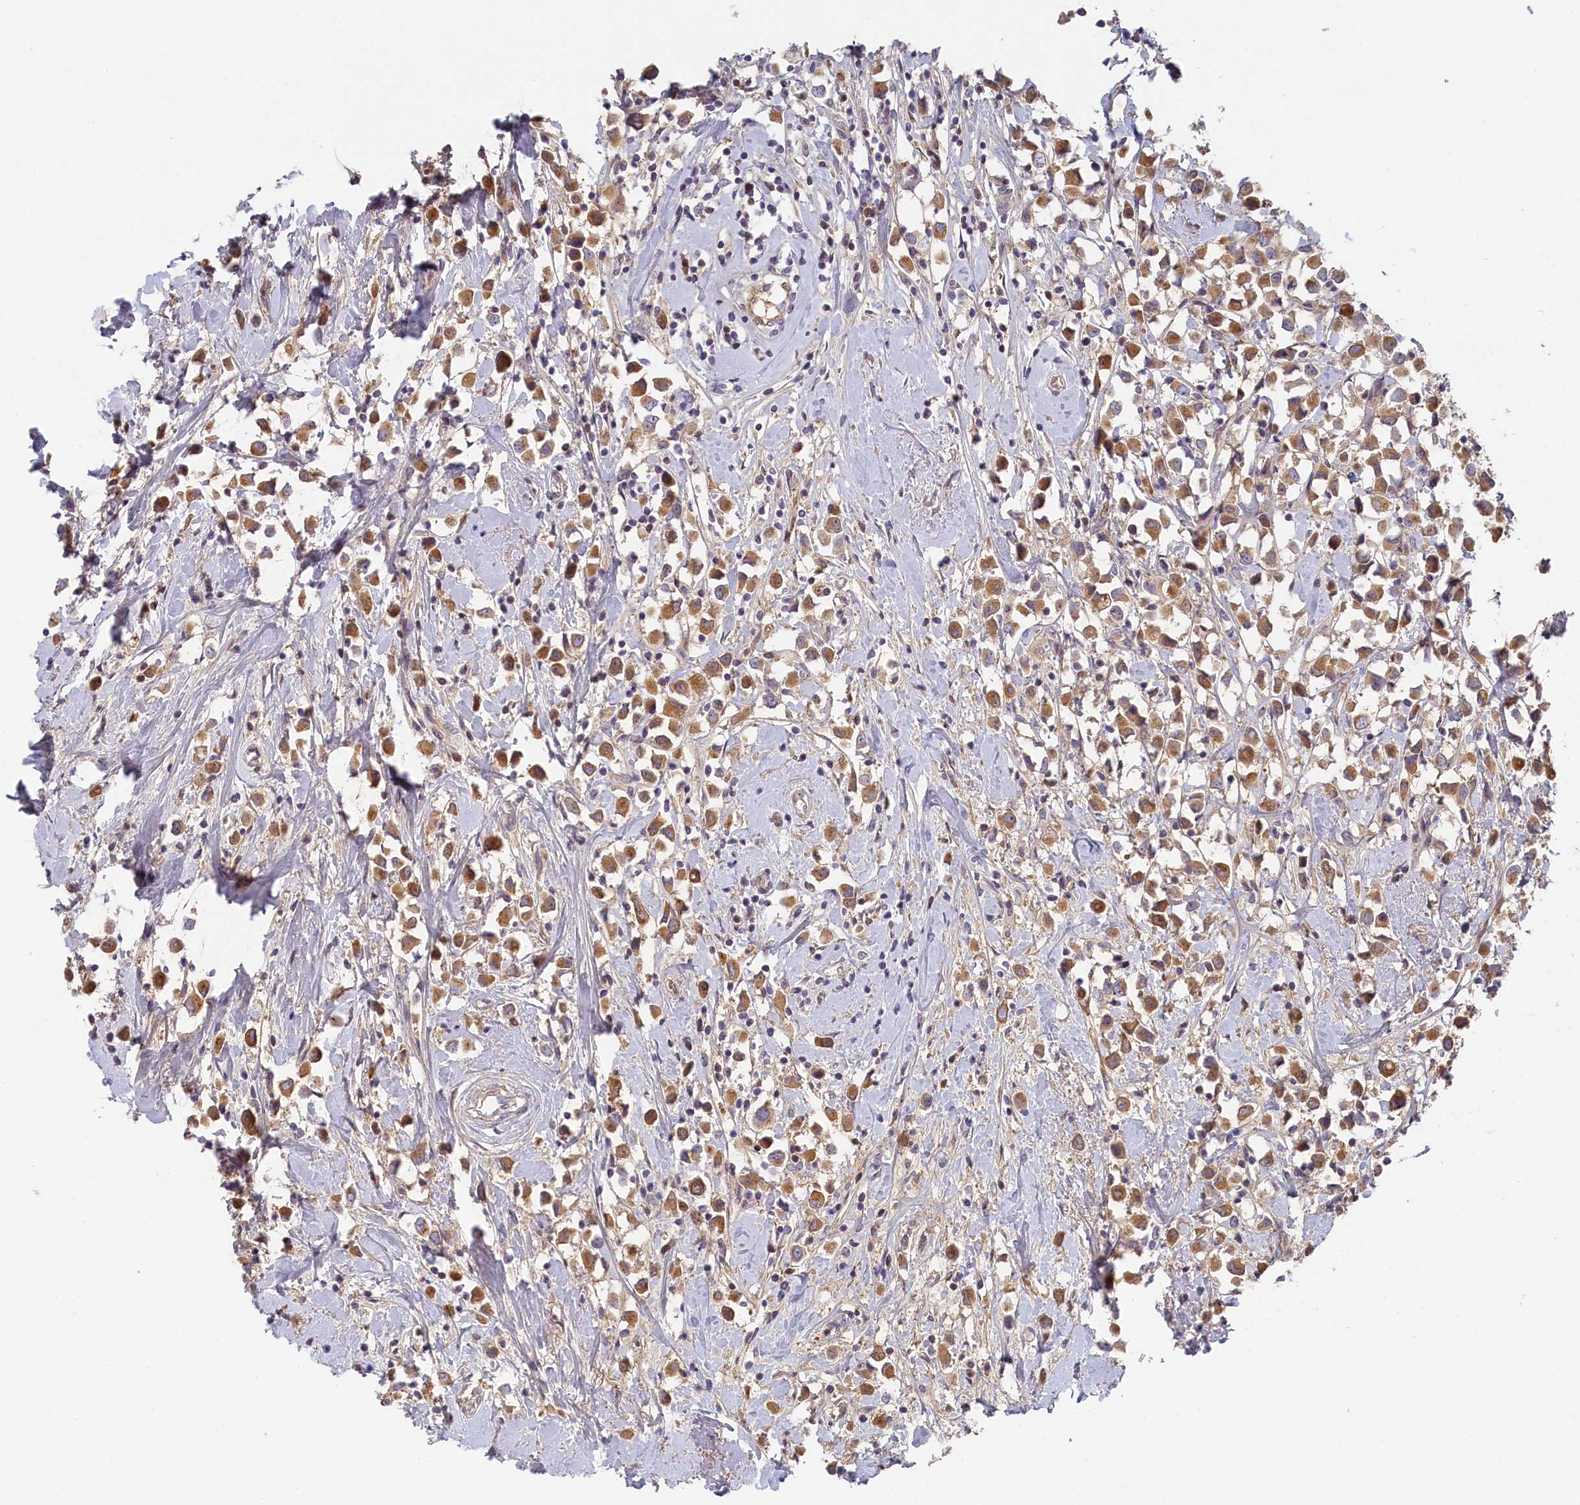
{"staining": {"intensity": "moderate", "quantity": ">75%", "location": "cytoplasmic/membranous"}, "tissue": "breast cancer", "cell_type": "Tumor cells", "image_type": "cancer", "snomed": [{"axis": "morphology", "description": "Duct carcinoma"}, {"axis": "topography", "description": "Breast"}], "caption": "Breast cancer stained with a brown dye shows moderate cytoplasmic/membranous positive staining in approximately >75% of tumor cells.", "gene": "STX16", "patient": {"sex": "female", "age": 61}}